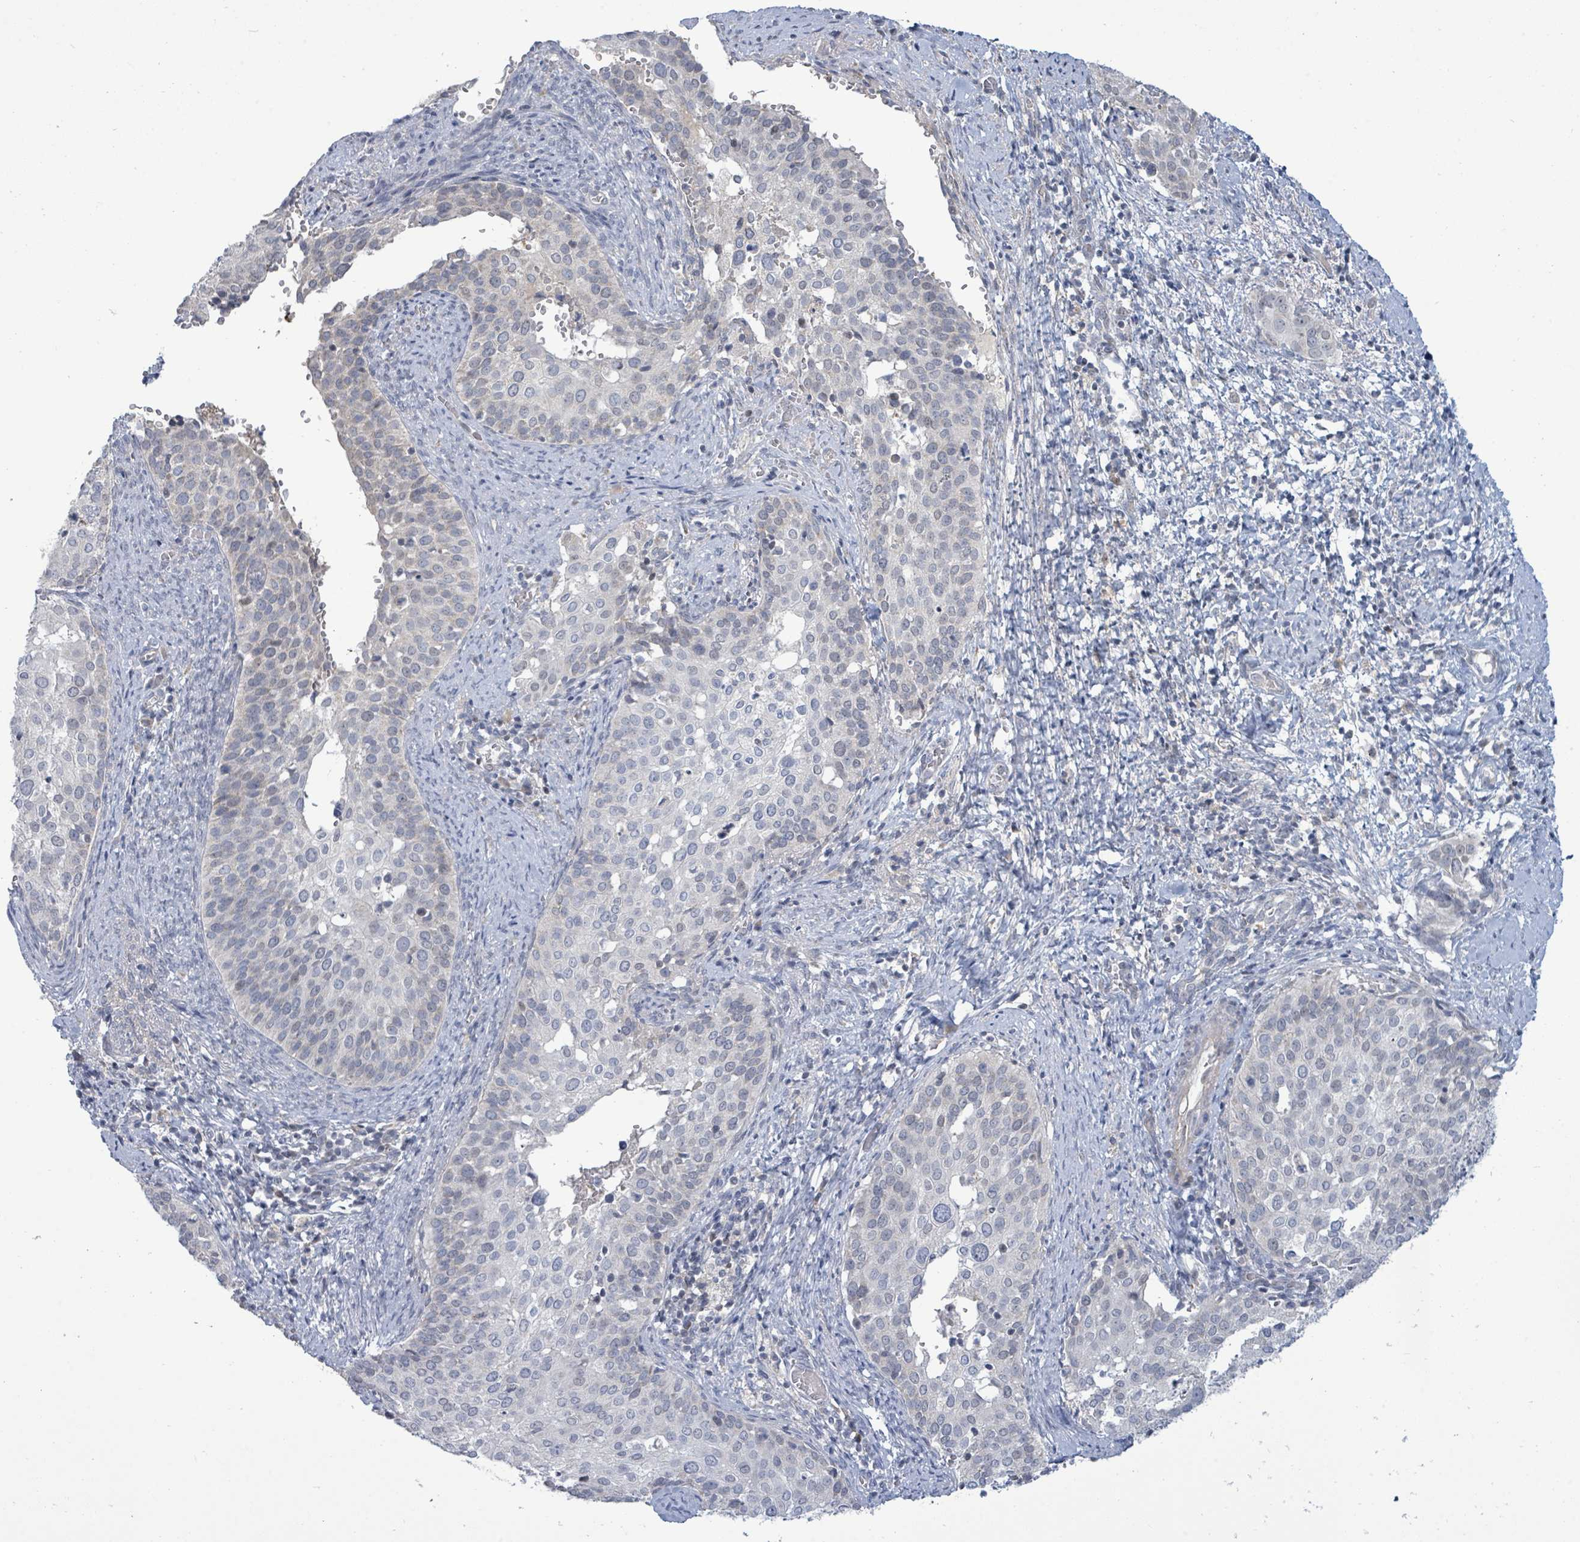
{"staining": {"intensity": "negative", "quantity": "none", "location": "none"}, "tissue": "cervical cancer", "cell_type": "Tumor cells", "image_type": "cancer", "snomed": [{"axis": "morphology", "description": "Squamous cell carcinoma, NOS"}, {"axis": "topography", "description": "Cervix"}], "caption": "The histopathology image displays no staining of tumor cells in cervical cancer. The staining was performed using DAB (3,3'-diaminobenzidine) to visualize the protein expression in brown, while the nuclei were stained in blue with hematoxylin (Magnification: 20x).", "gene": "ZFPM1", "patient": {"sex": "female", "age": 44}}